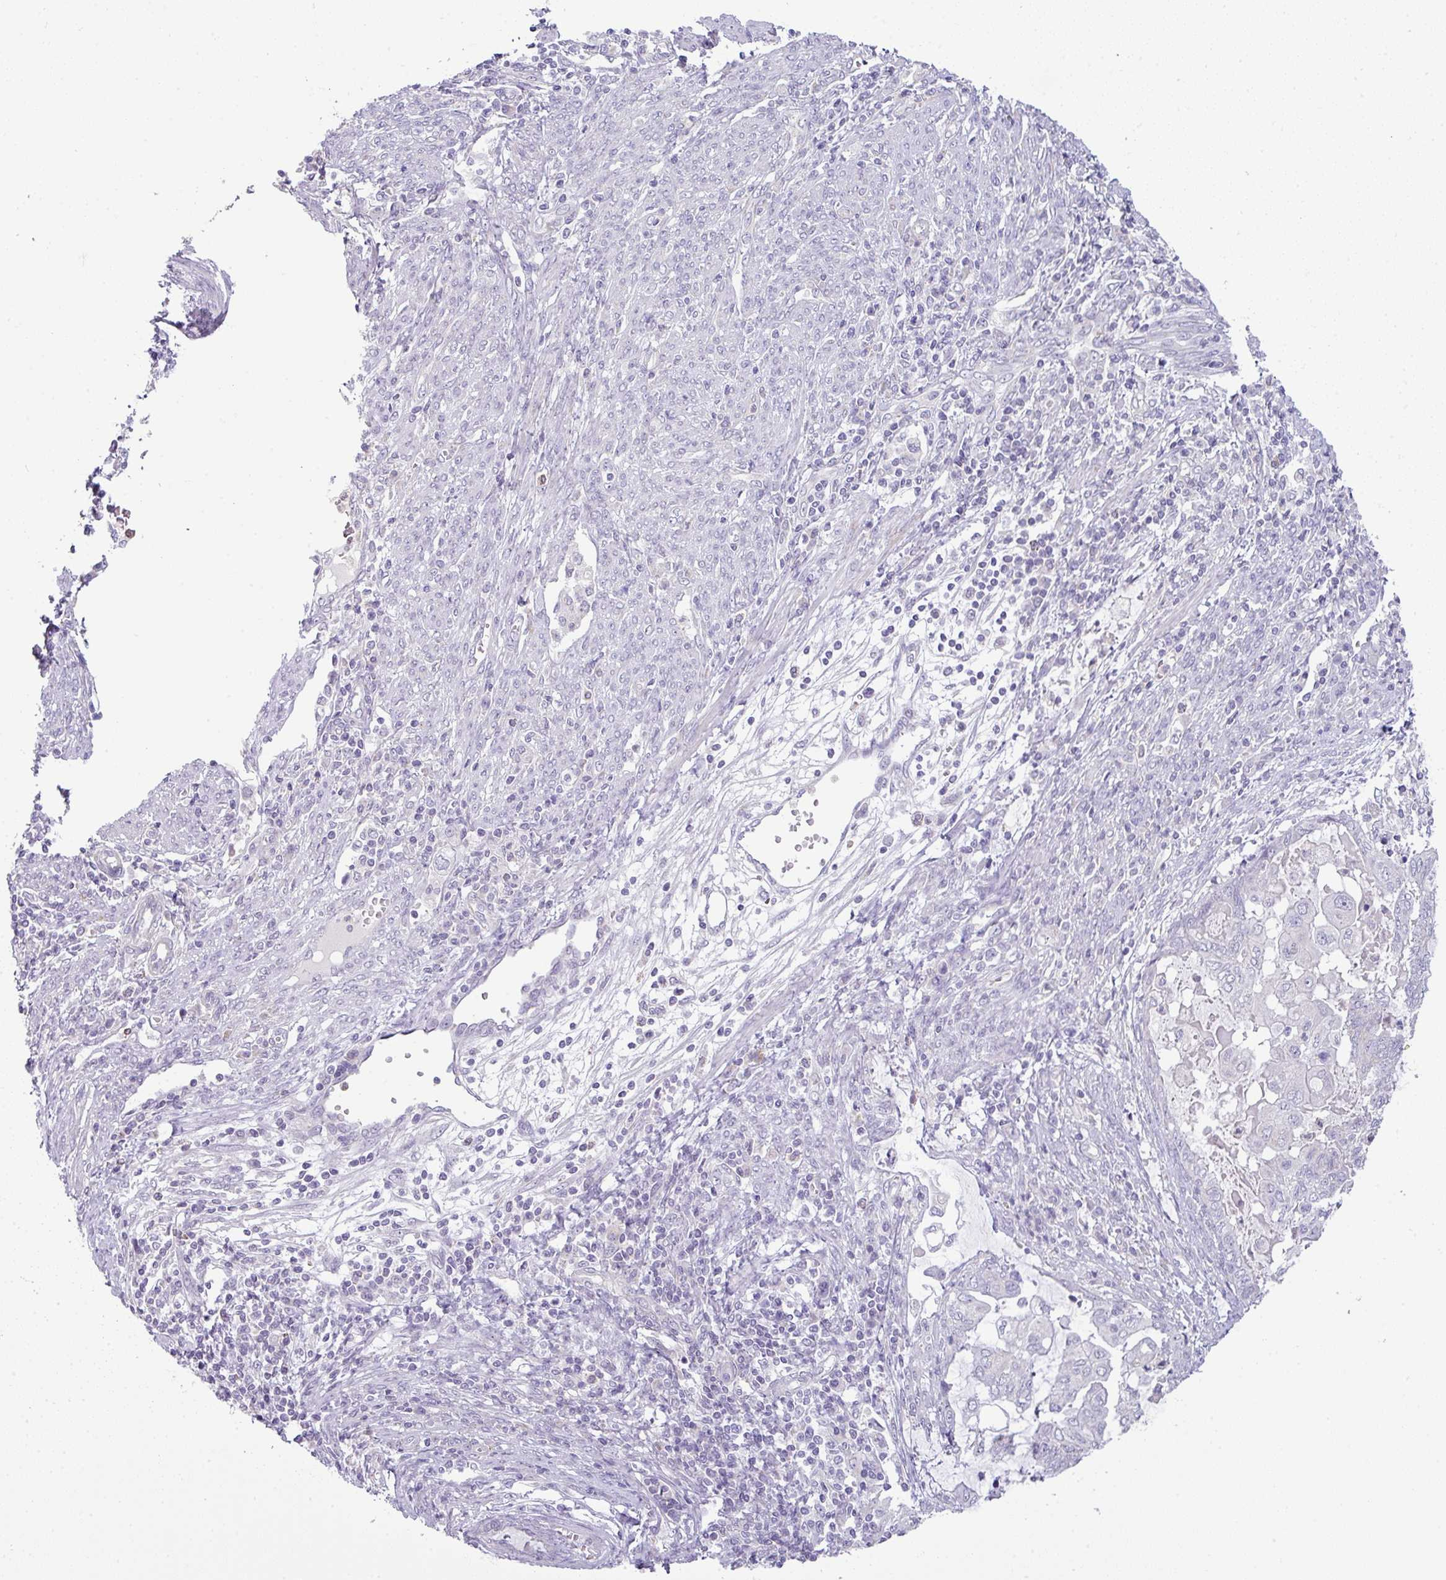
{"staining": {"intensity": "negative", "quantity": "none", "location": "none"}, "tissue": "endometrial cancer", "cell_type": "Tumor cells", "image_type": "cancer", "snomed": [{"axis": "morphology", "description": "Adenocarcinoma, NOS"}, {"axis": "topography", "description": "Uterus"}, {"axis": "topography", "description": "Endometrium"}], "caption": "An IHC image of endometrial adenocarcinoma is shown. There is no staining in tumor cells of endometrial adenocarcinoma.", "gene": "HBEGF", "patient": {"sex": "female", "age": 70}}